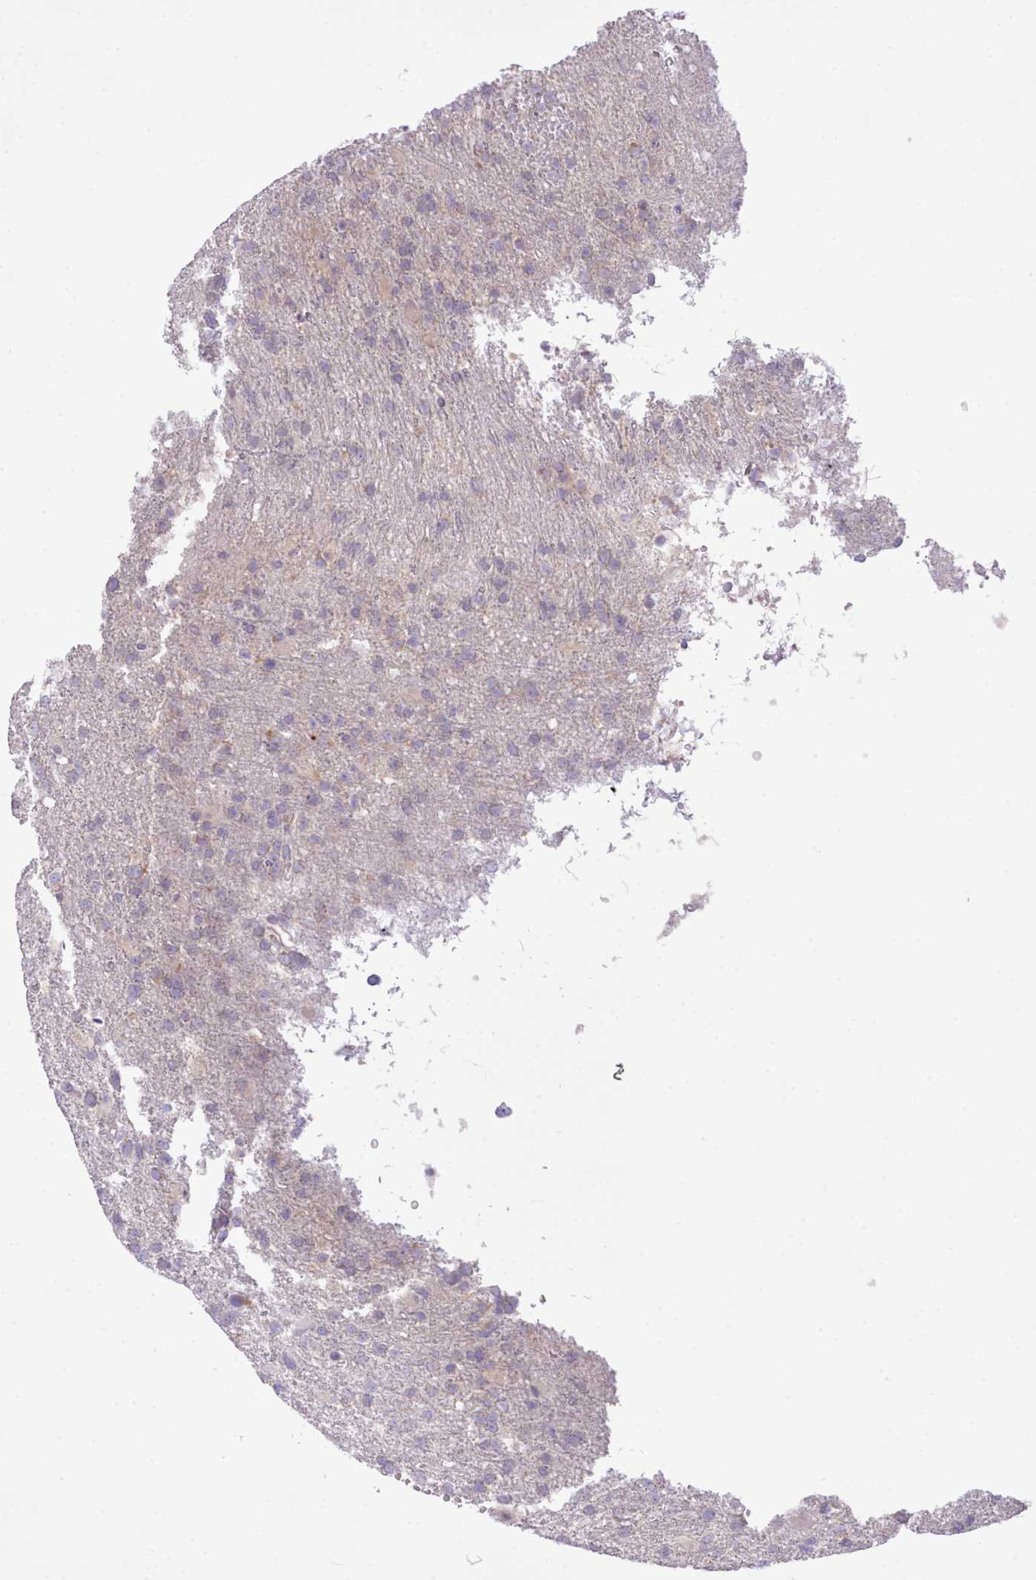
{"staining": {"intensity": "negative", "quantity": "none", "location": "none"}, "tissue": "glioma", "cell_type": "Tumor cells", "image_type": "cancer", "snomed": [{"axis": "morphology", "description": "Glioma, malignant, High grade"}, {"axis": "topography", "description": "Brain"}], "caption": "DAB (3,3'-diaminobenzidine) immunohistochemical staining of human high-grade glioma (malignant) shows no significant staining in tumor cells. (DAB (3,3'-diaminobenzidine) immunohistochemistry with hematoxylin counter stain).", "gene": "CCL1", "patient": {"sex": "female", "age": 74}}